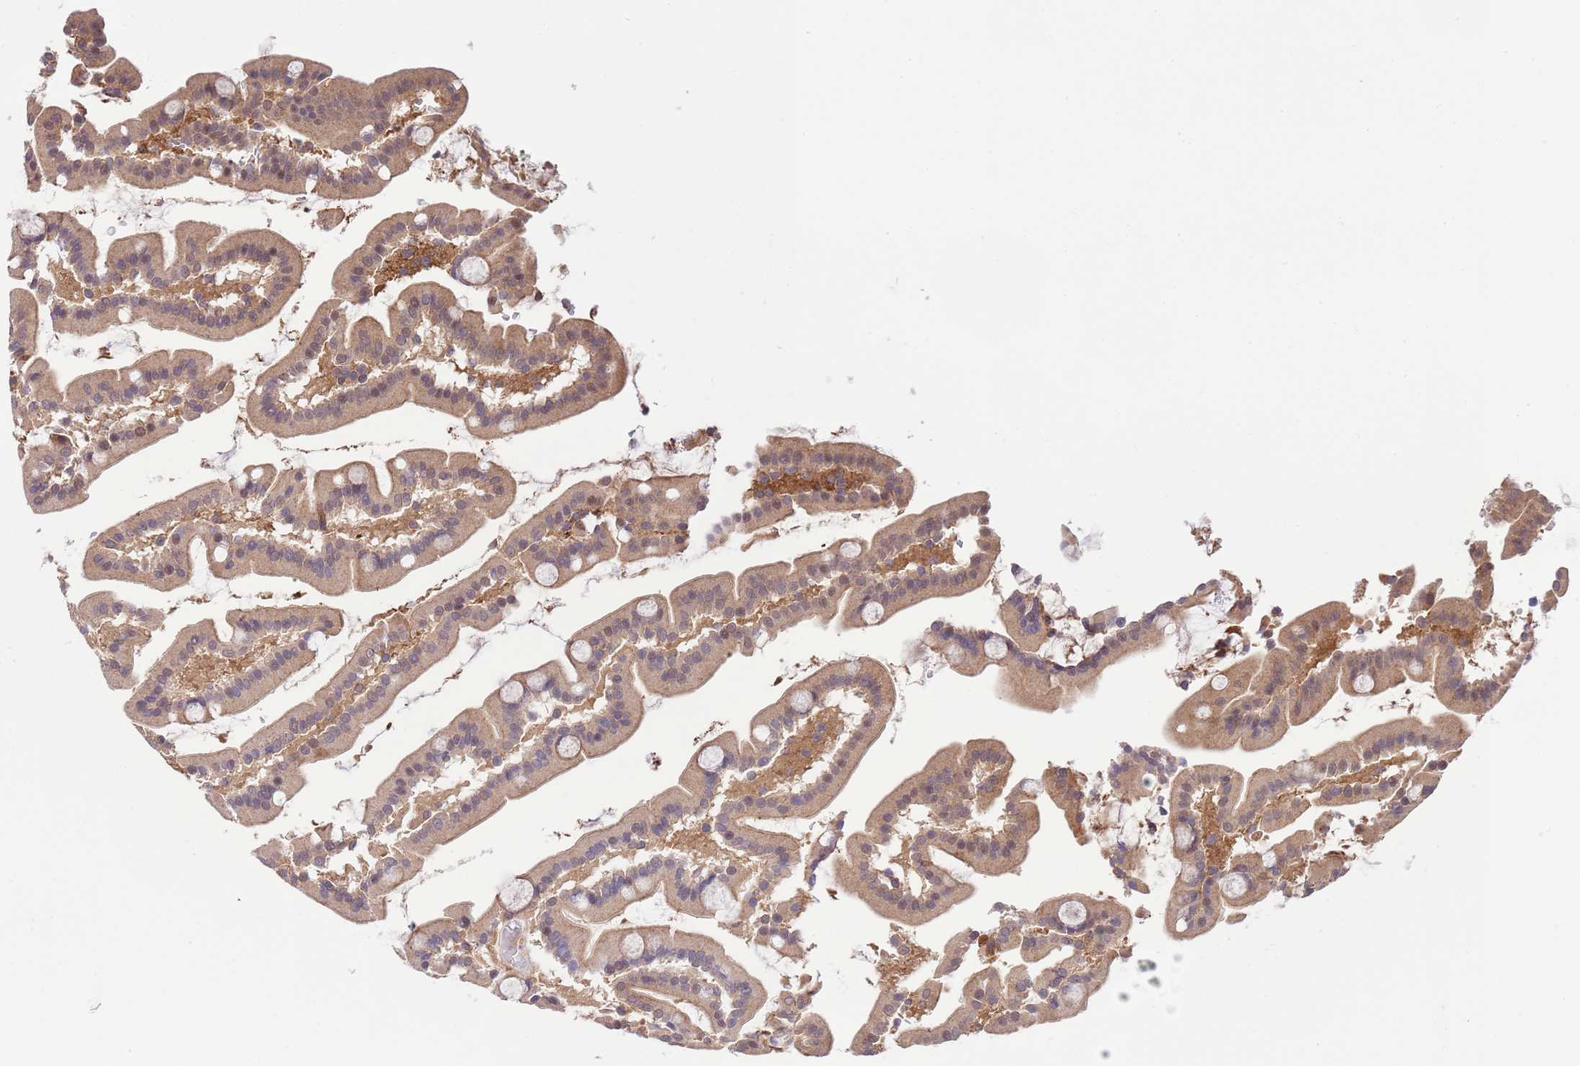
{"staining": {"intensity": "moderate", "quantity": ">75%", "location": "cytoplasmic/membranous"}, "tissue": "duodenum", "cell_type": "Glandular cells", "image_type": "normal", "snomed": [{"axis": "morphology", "description": "Normal tissue, NOS"}, {"axis": "topography", "description": "Duodenum"}], "caption": "A medium amount of moderate cytoplasmic/membranous expression is identified in about >75% of glandular cells in unremarkable duodenum.", "gene": "DONSON", "patient": {"sex": "male", "age": 55}}